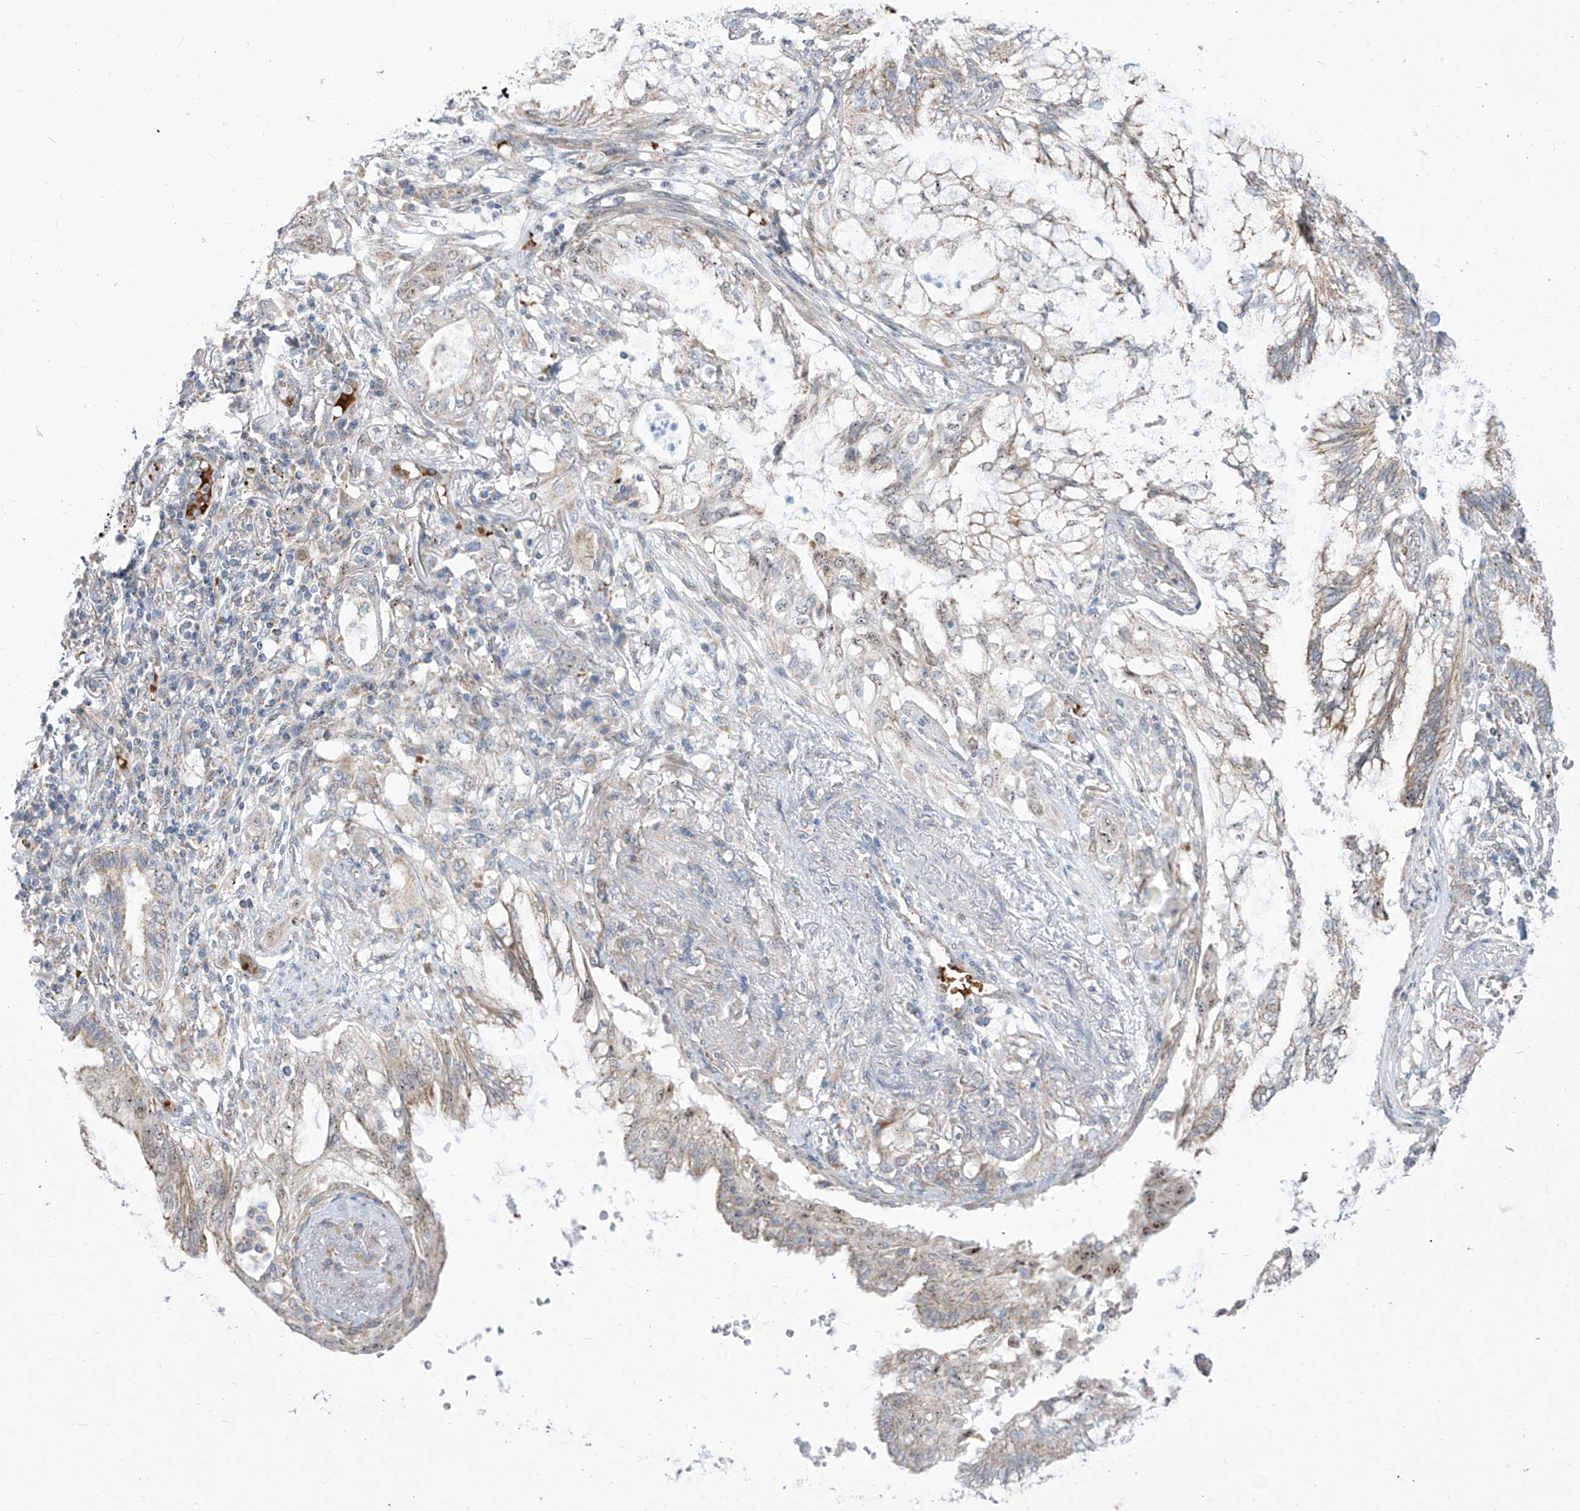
{"staining": {"intensity": "weak", "quantity": "<25%", "location": "cytoplasmic/membranous"}, "tissue": "lung cancer", "cell_type": "Tumor cells", "image_type": "cancer", "snomed": [{"axis": "morphology", "description": "Adenocarcinoma, NOS"}, {"axis": "topography", "description": "Lung"}], "caption": "Immunohistochemistry photomicrograph of human lung adenocarcinoma stained for a protein (brown), which shows no positivity in tumor cells. (Immunohistochemistry (ihc), brightfield microscopy, high magnification).", "gene": "ARHGEF40", "patient": {"sex": "female", "age": 70}}